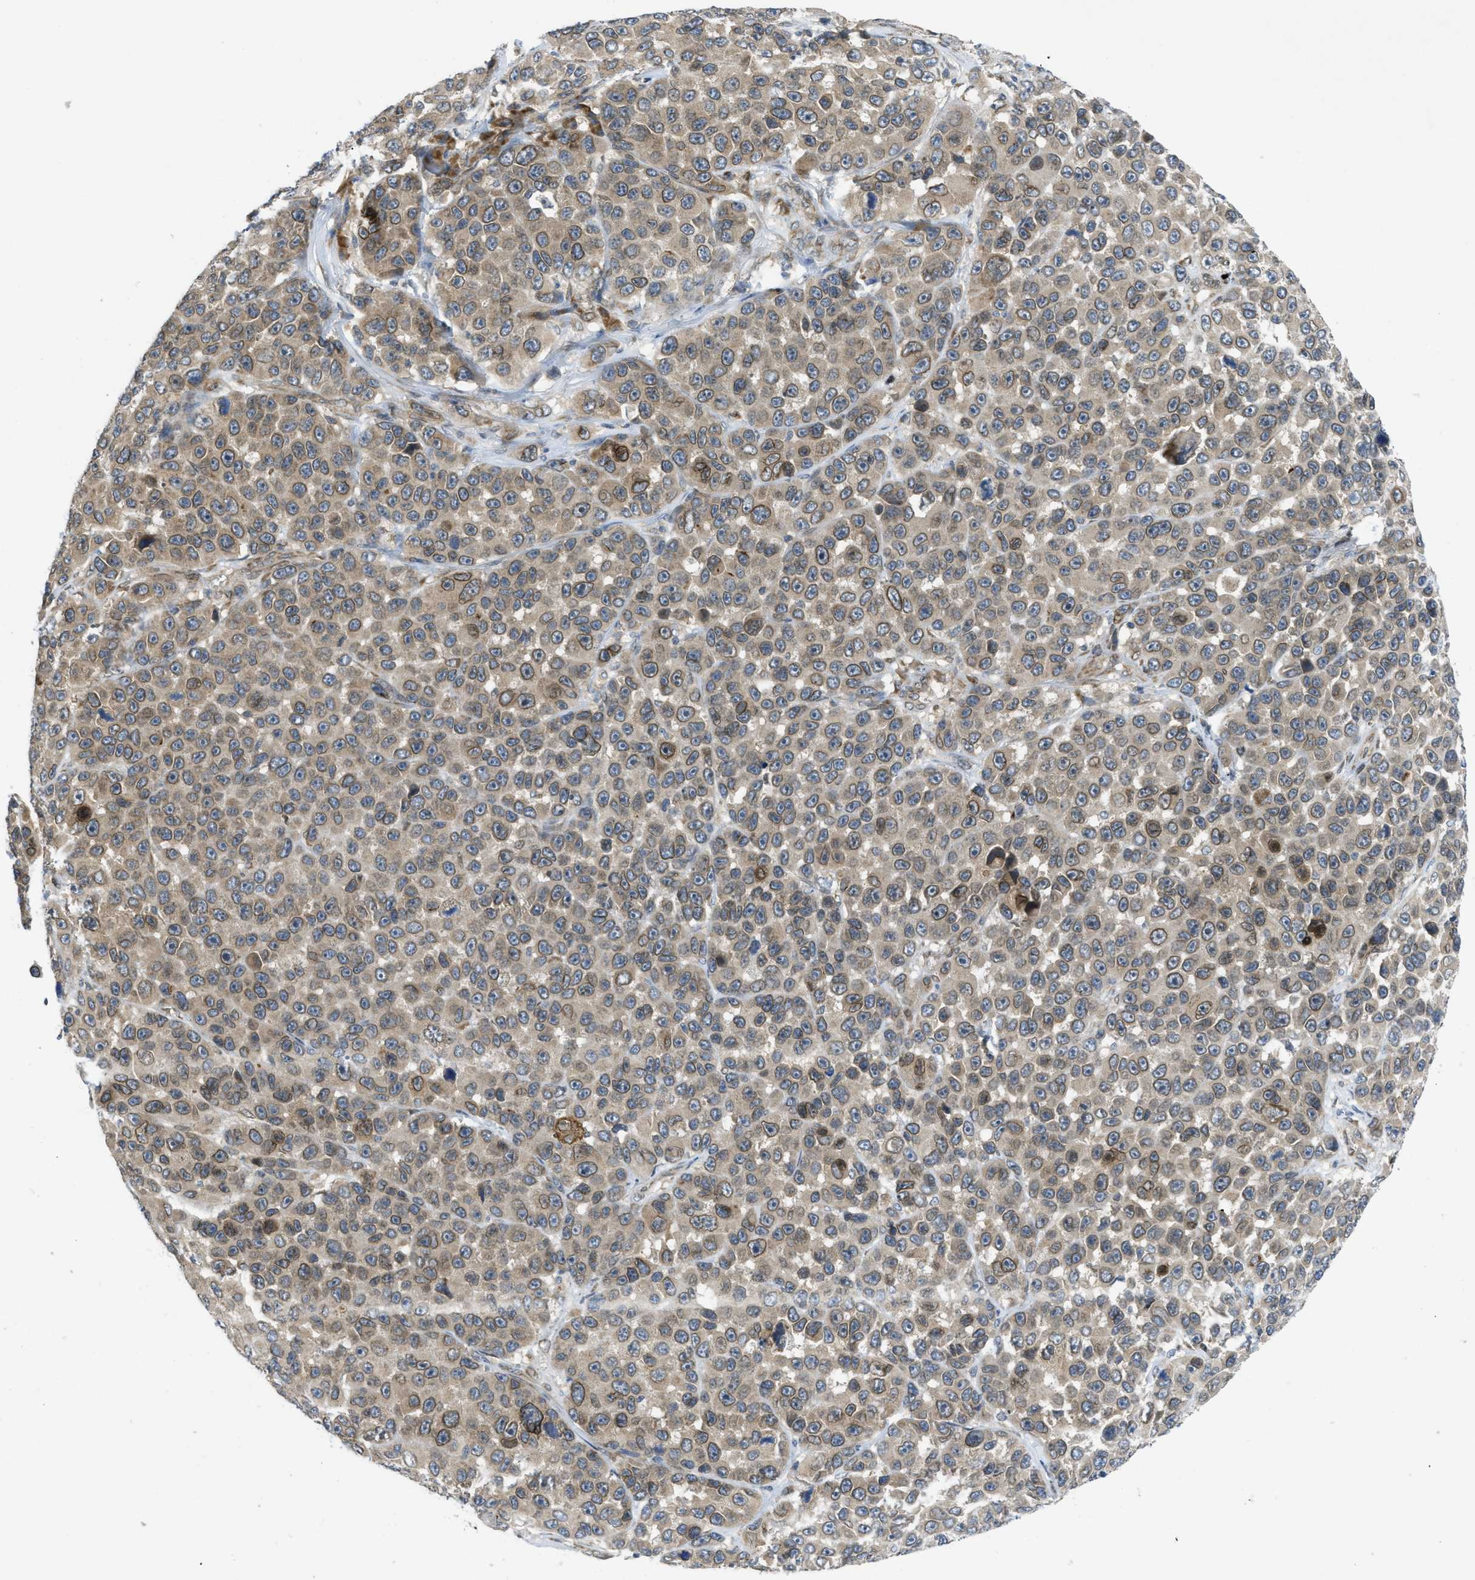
{"staining": {"intensity": "moderate", "quantity": "25%-75%", "location": "cytoplasmic/membranous,nuclear"}, "tissue": "melanoma", "cell_type": "Tumor cells", "image_type": "cancer", "snomed": [{"axis": "morphology", "description": "Malignant melanoma, NOS"}, {"axis": "topography", "description": "Skin"}], "caption": "Immunohistochemistry staining of malignant melanoma, which shows medium levels of moderate cytoplasmic/membranous and nuclear positivity in approximately 25%-75% of tumor cells indicating moderate cytoplasmic/membranous and nuclear protein staining. The staining was performed using DAB (brown) for protein detection and nuclei were counterstained in hematoxylin (blue).", "gene": "EIF2AK3", "patient": {"sex": "male", "age": 53}}